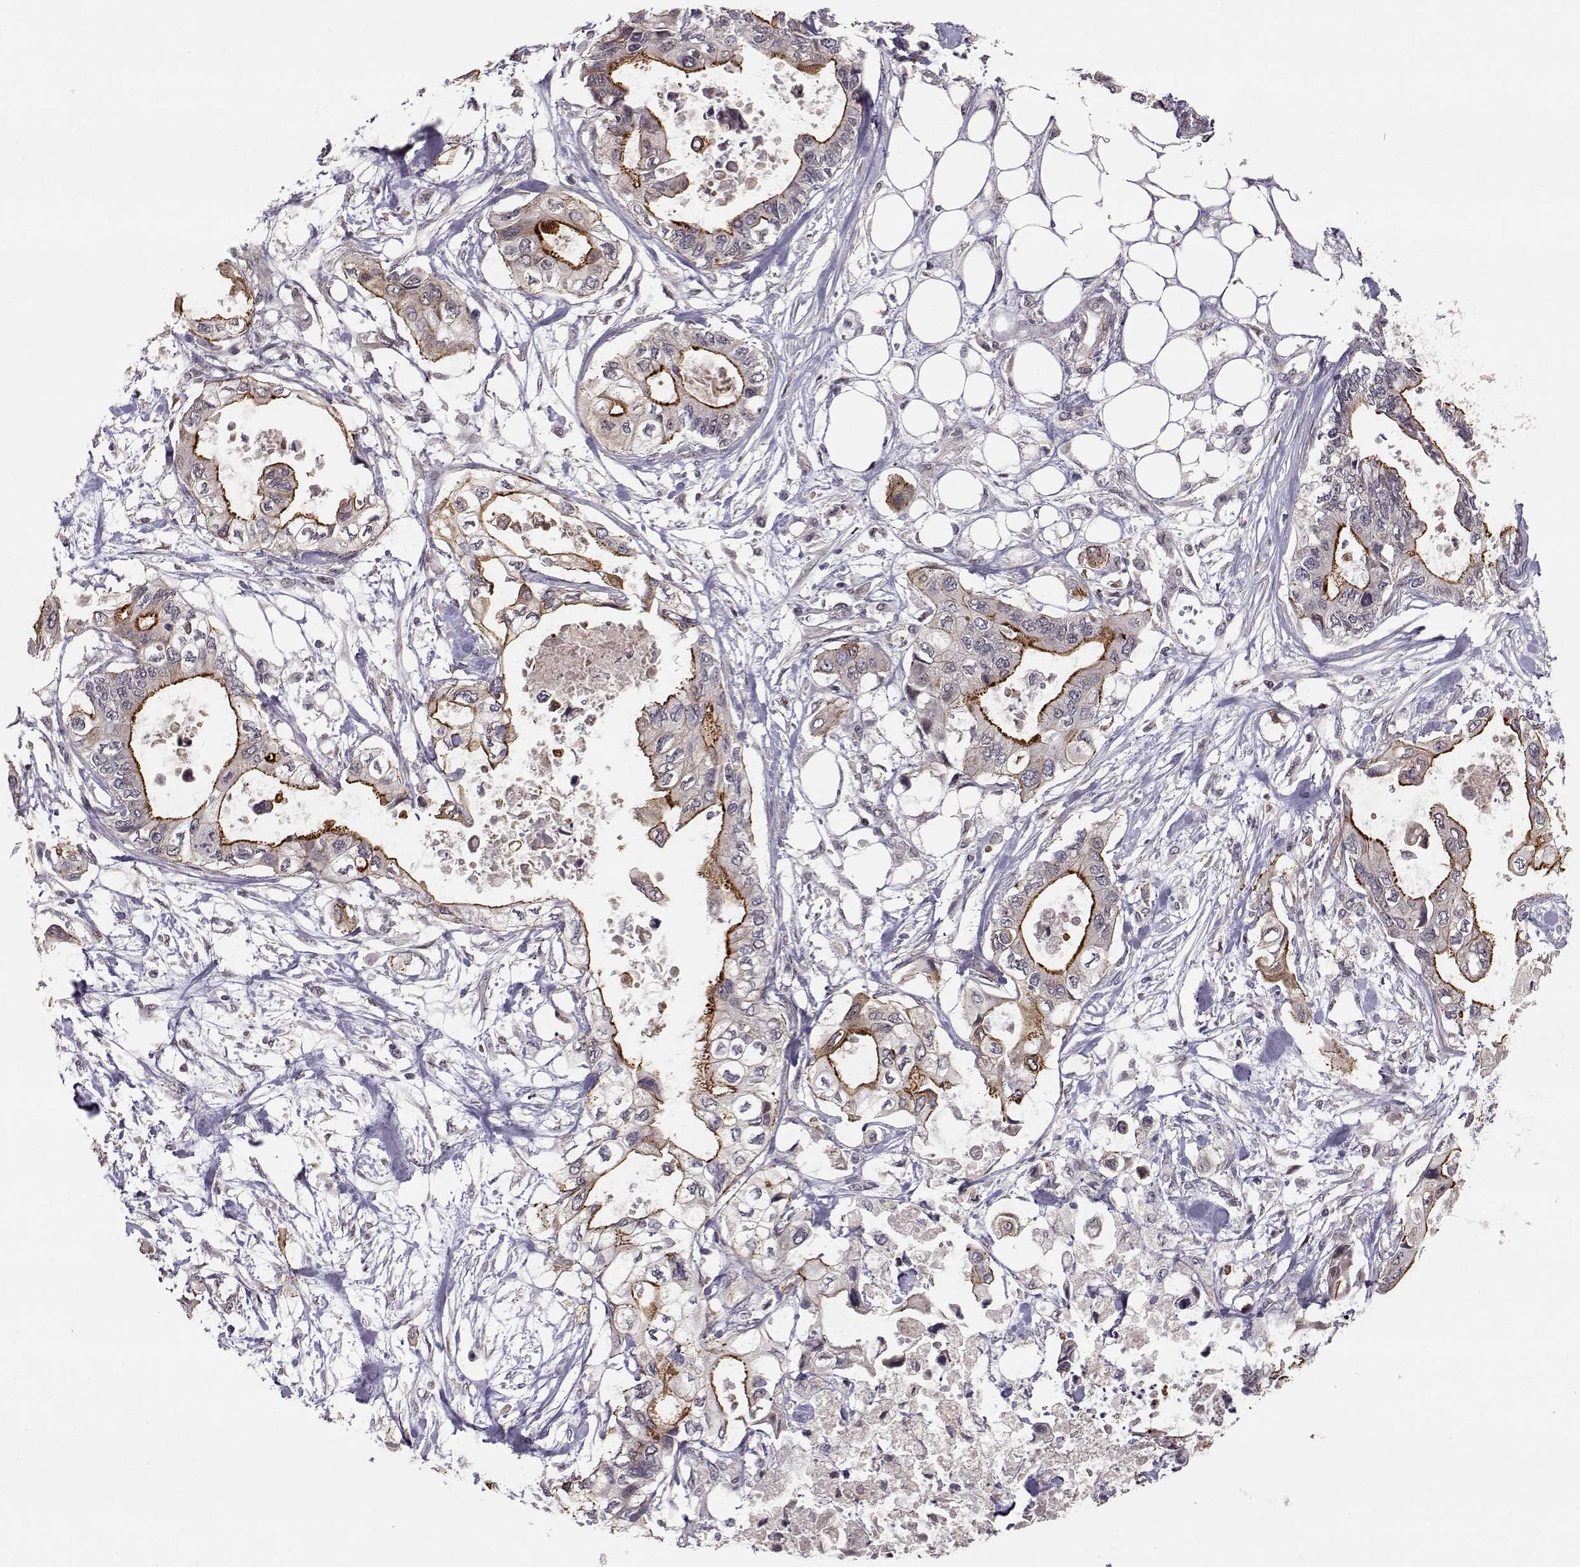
{"staining": {"intensity": "strong", "quantity": "25%-75%", "location": "cytoplasmic/membranous"}, "tissue": "pancreatic cancer", "cell_type": "Tumor cells", "image_type": "cancer", "snomed": [{"axis": "morphology", "description": "Adenocarcinoma, NOS"}, {"axis": "topography", "description": "Pancreas"}], "caption": "Immunohistochemistry of pancreatic cancer displays high levels of strong cytoplasmic/membranous staining in approximately 25%-75% of tumor cells.", "gene": "PLEKHG3", "patient": {"sex": "female", "age": 63}}